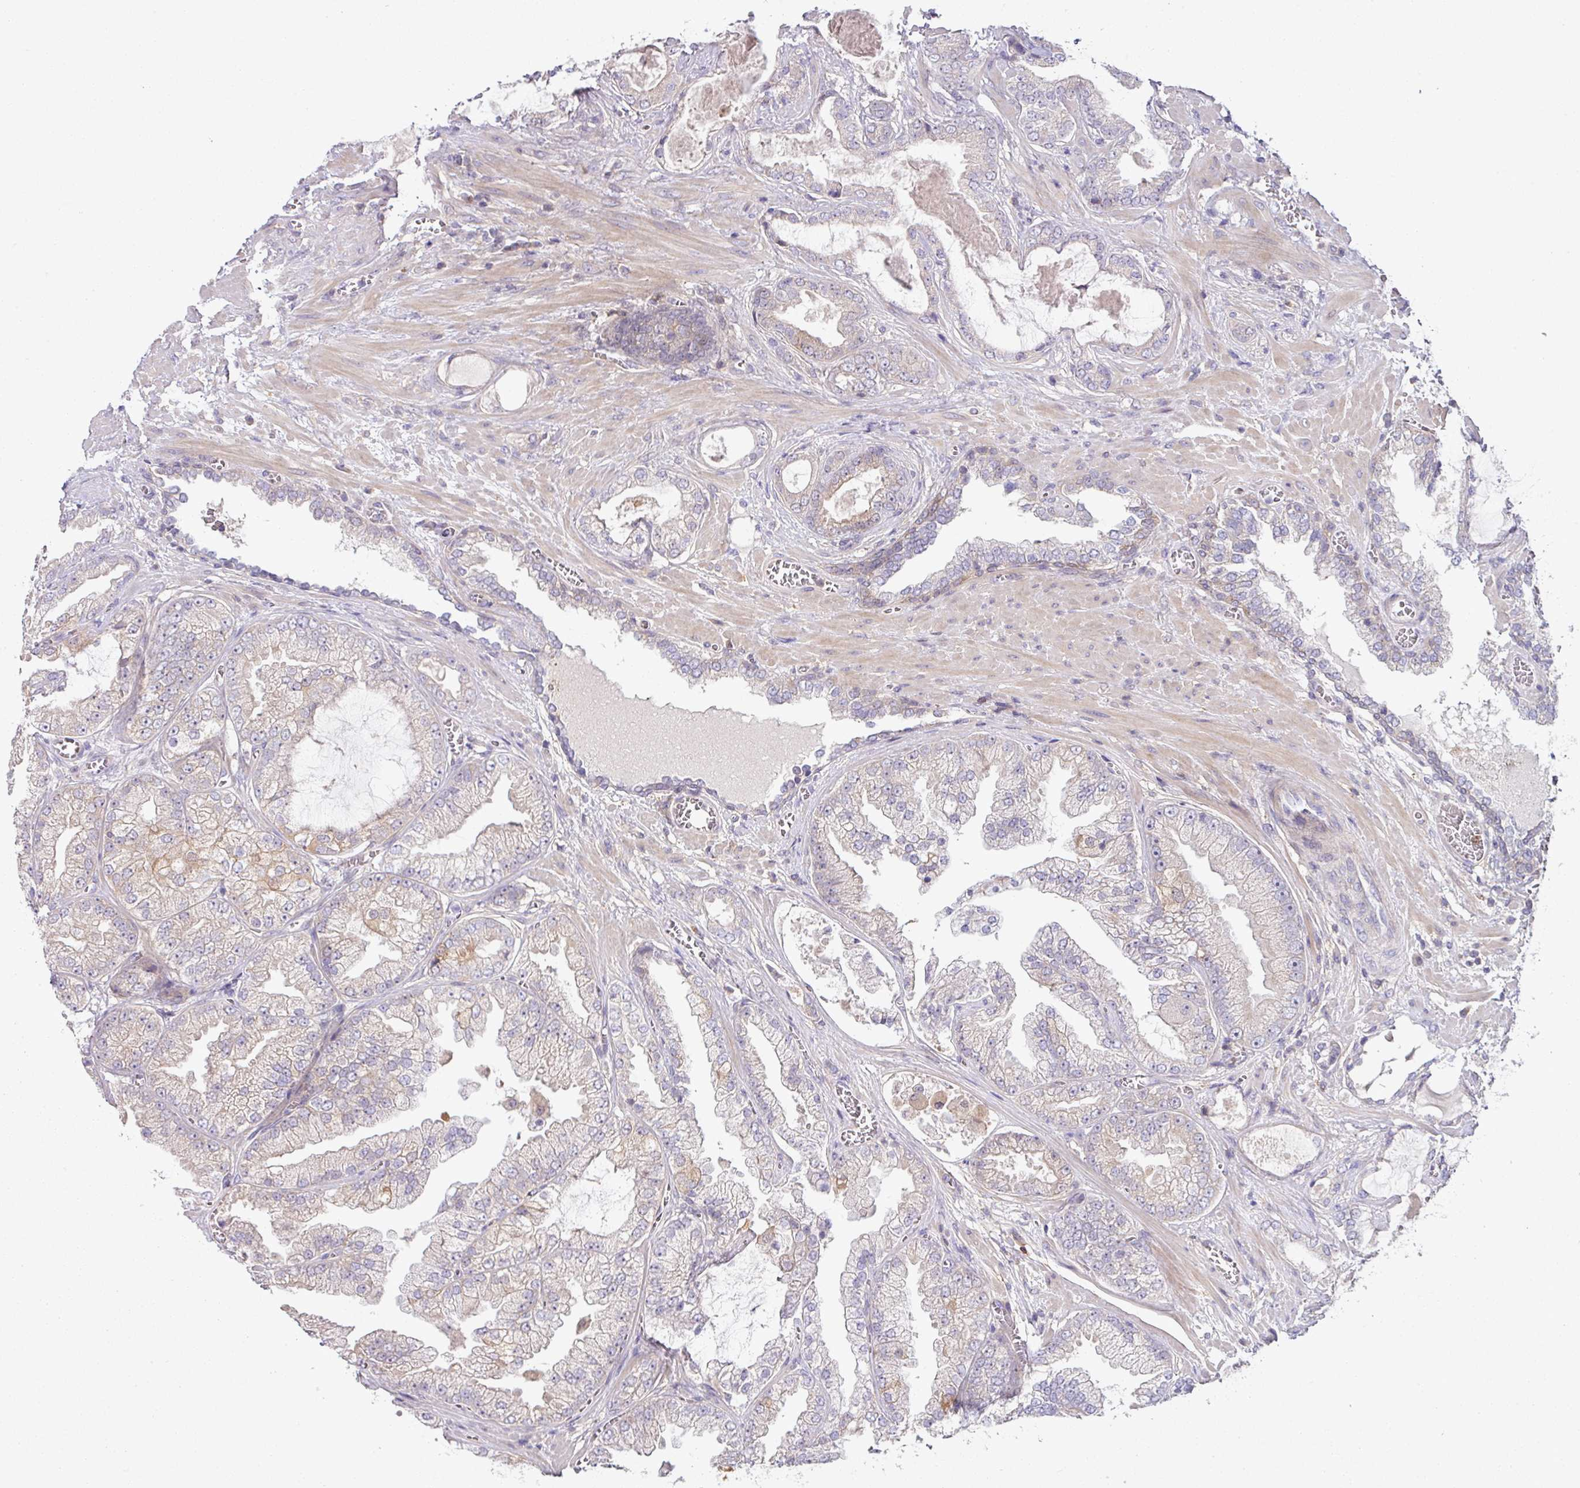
{"staining": {"intensity": "negative", "quantity": "none", "location": "none"}, "tissue": "prostate cancer", "cell_type": "Tumor cells", "image_type": "cancer", "snomed": [{"axis": "morphology", "description": "Adenocarcinoma, Low grade"}, {"axis": "topography", "description": "Prostate"}], "caption": "Tumor cells show no significant staining in prostate low-grade adenocarcinoma.", "gene": "SLAMF6", "patient": {"sex": "male", "age": 57}}